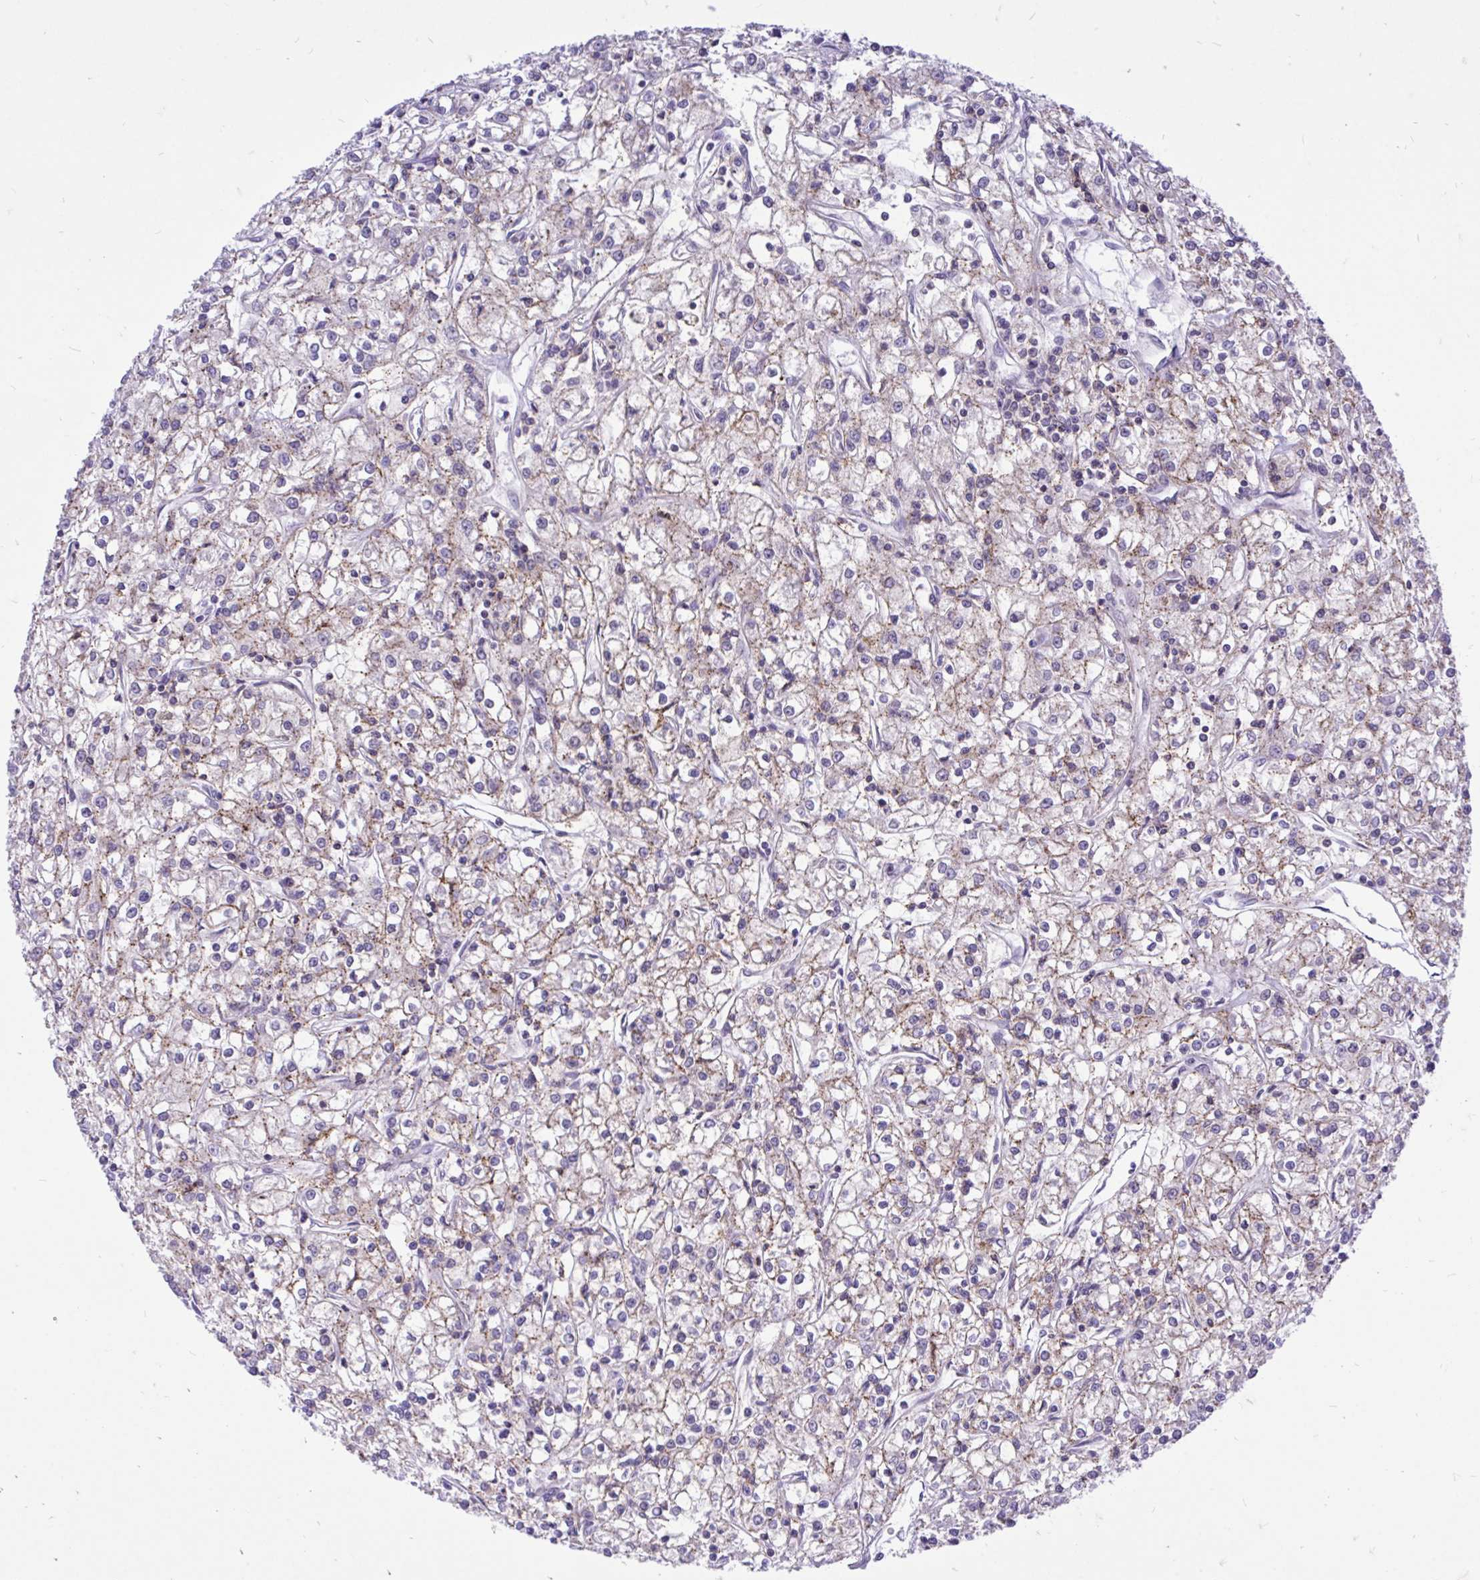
{"staining": {"intensity": "weak", "quantity": "<25%", "location": "cytoplasmic/membranous"}, "tissue": "renal cancer", "cell_type": "Tumor cells", "image_type": "cancer", "snomed": [{"axis": "morphology", "description": "Adenocarcinoma, NOS"}, {"axis": "topography", "description": "Kidney"}], "caption": "Human renal cancer (adenocarcinoma) stained for a protein using immunohistochemistry (IHC) reveals no expression in tumor cells.", "gene": "CXCL8", "patient": {"sex": "female", "age": 59}}